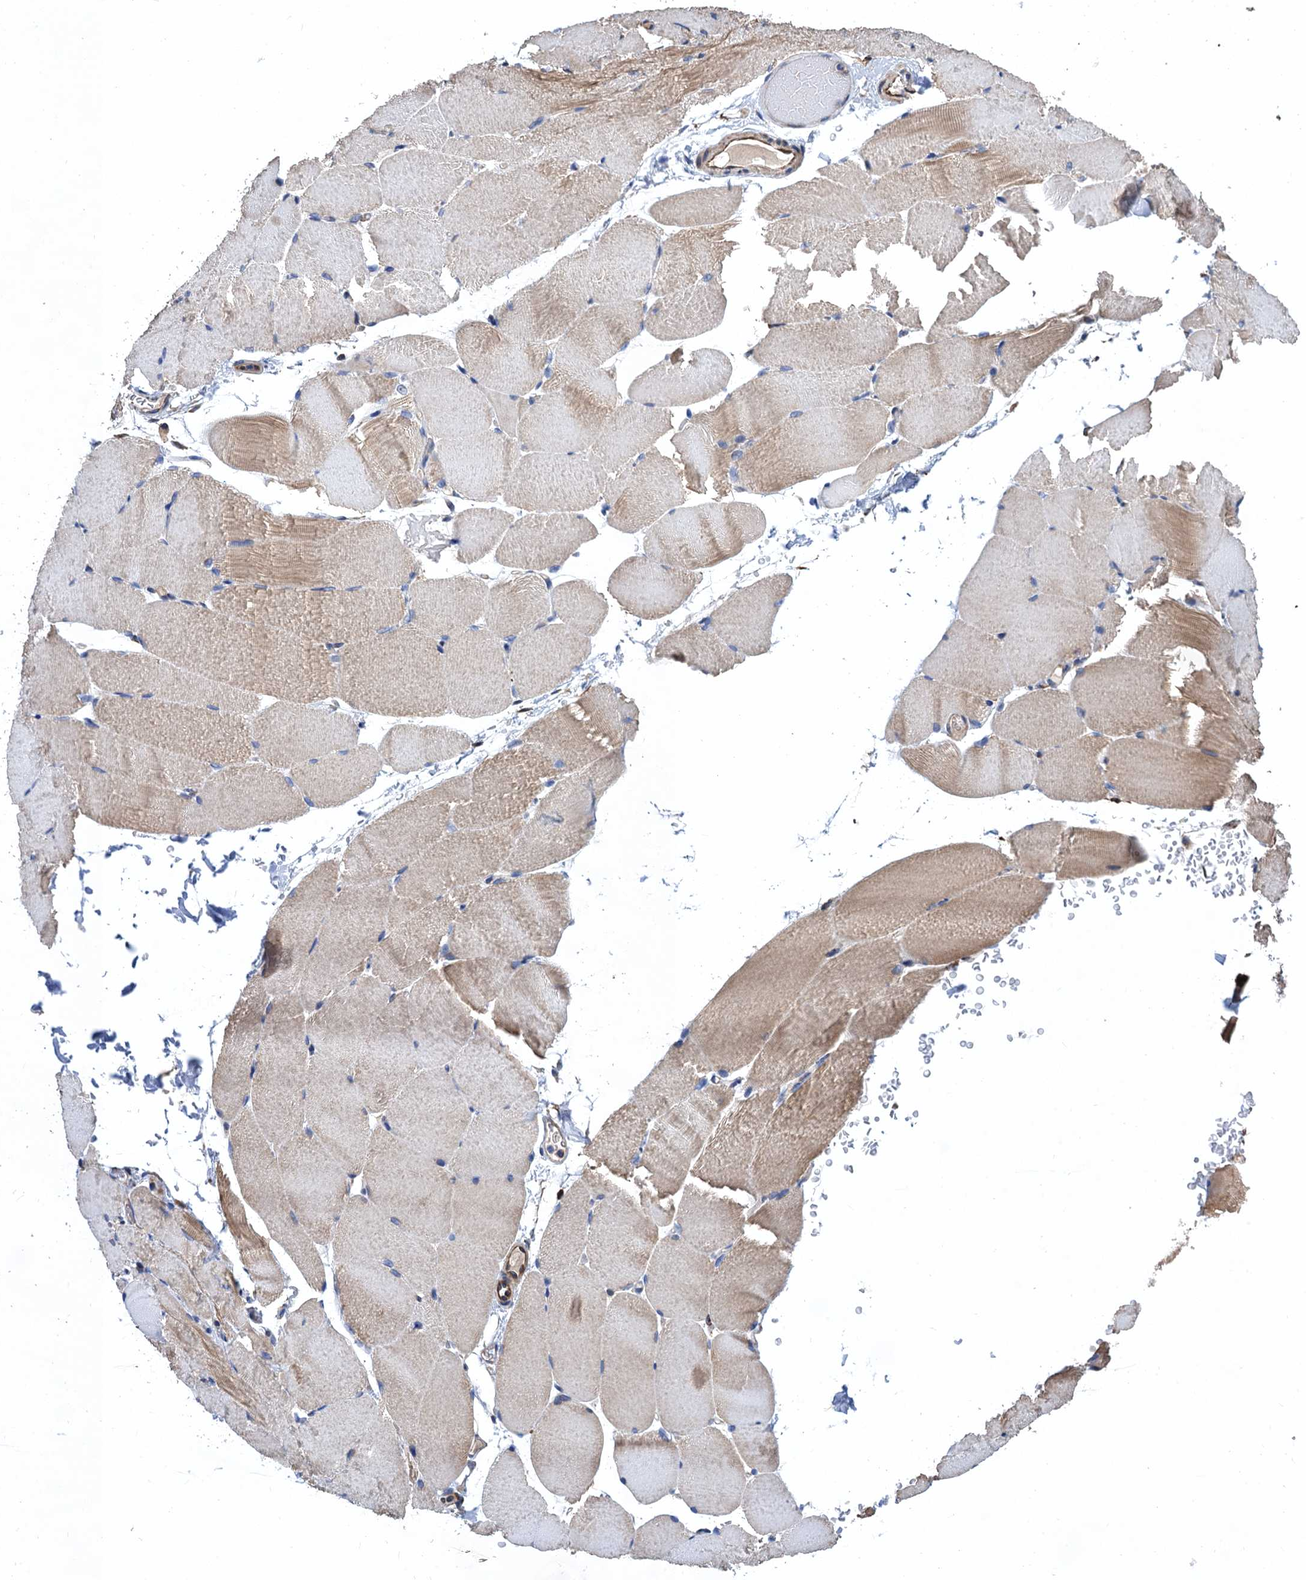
{"staining": {"intensity": "weak", "quantity": "25%-75%", "location": "cytoplasmic/membranous"}, "tissue": "skeletal muscle", "cell_type": "Myocytes", "image_type": "normal", "snomed": [{"axis": "morphology", "description": "Normal tissue, NOS"}, {"axis": "topography", "description": "Skeletal muscle"}, {"axis": "topography", "description": "Parathyroid gland"}], "caption": "IHC histopathology image of unremarkable human skeletal muscle stained for a protein (brown), which shows low levels of weak cytoplasmic/membranous staining in about 25%-75% of myocytes.", "gene": "CNNM1", "patient": {"sex": "female", "age": 37}}